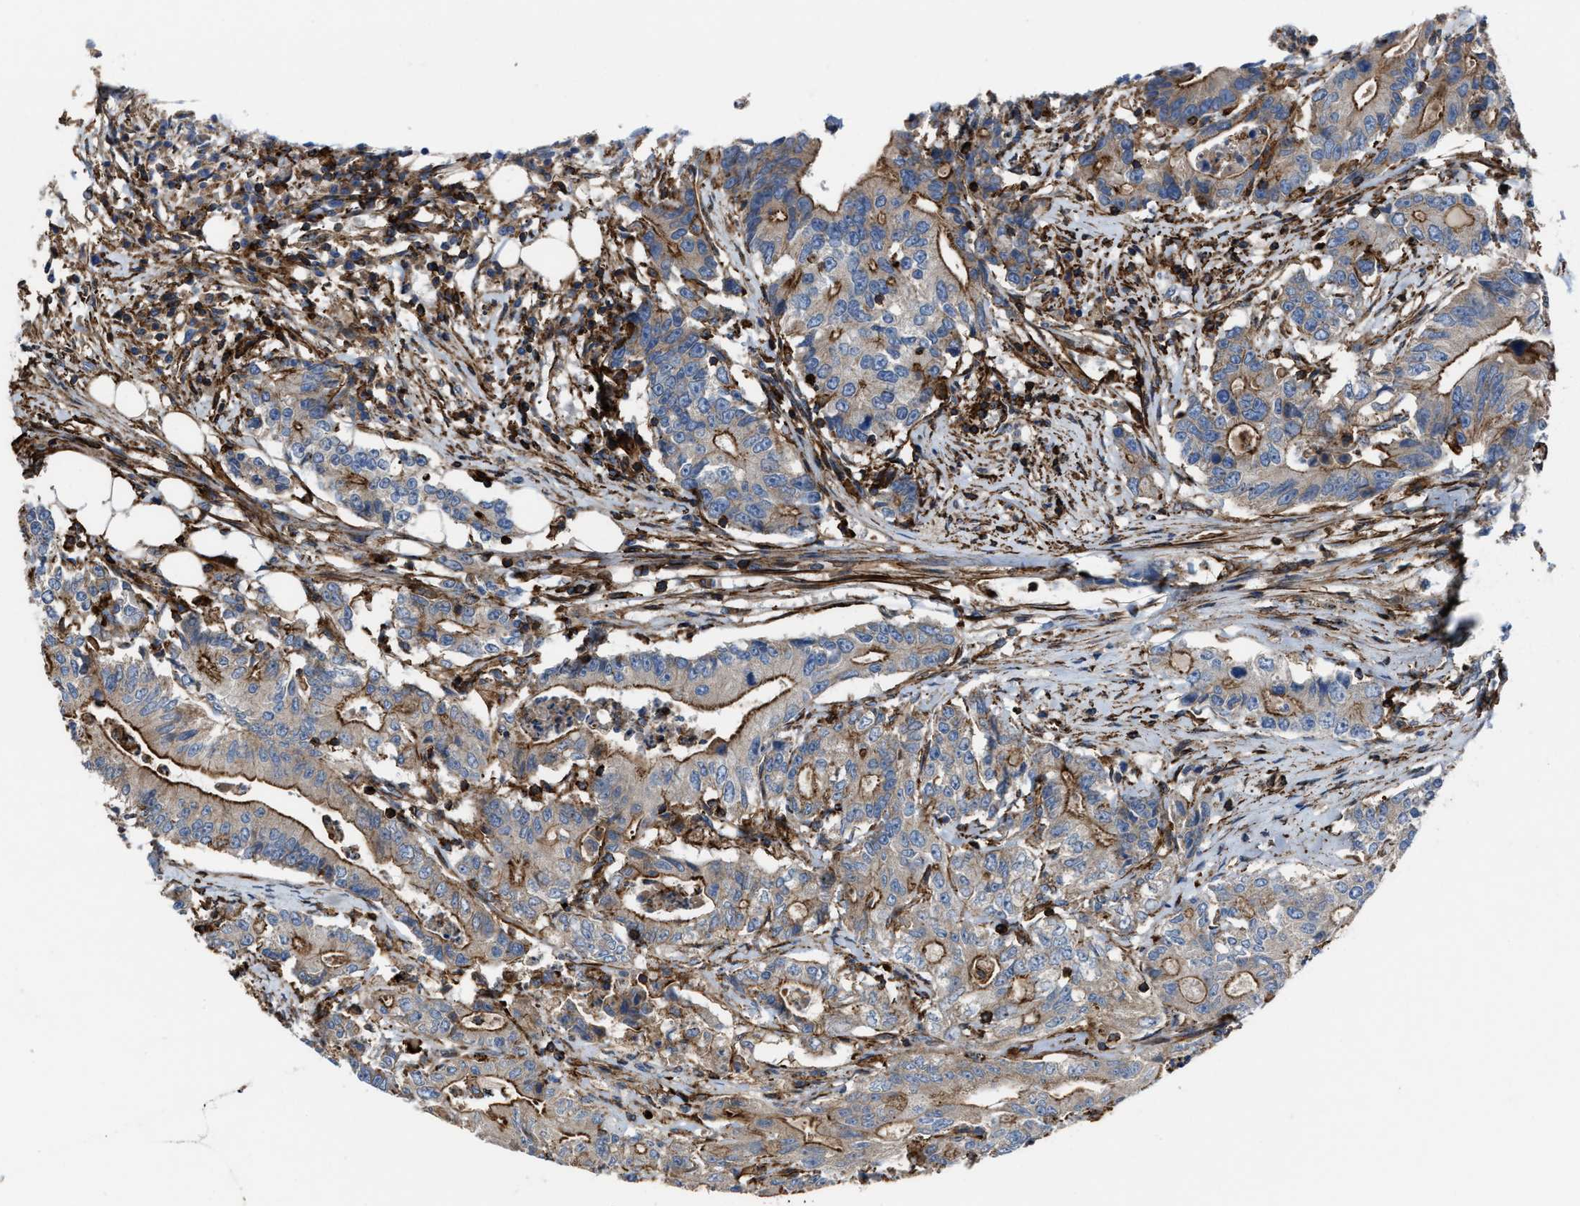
{"staining": {"intensity": "moderate", "quantity": ">75%", "location": "cytoplasmic/membranous"}, "tissue": "colorectal cancer", "cell_type": "Tumor cells", "image_type": "cancer", "snomed": [{"axis": "morphology", "description": "Adenocarcinoma, NOS"}, {"axis": "topography", "description": "Colon"}], "caption": "Adenocarcinoma (colorectal) tissue exhibits moderate cytoplasmic/membranous staining in about >75% of tumor cells", "gene": "AGPAT2", "patient": {"sex": "female", "age": 77}}